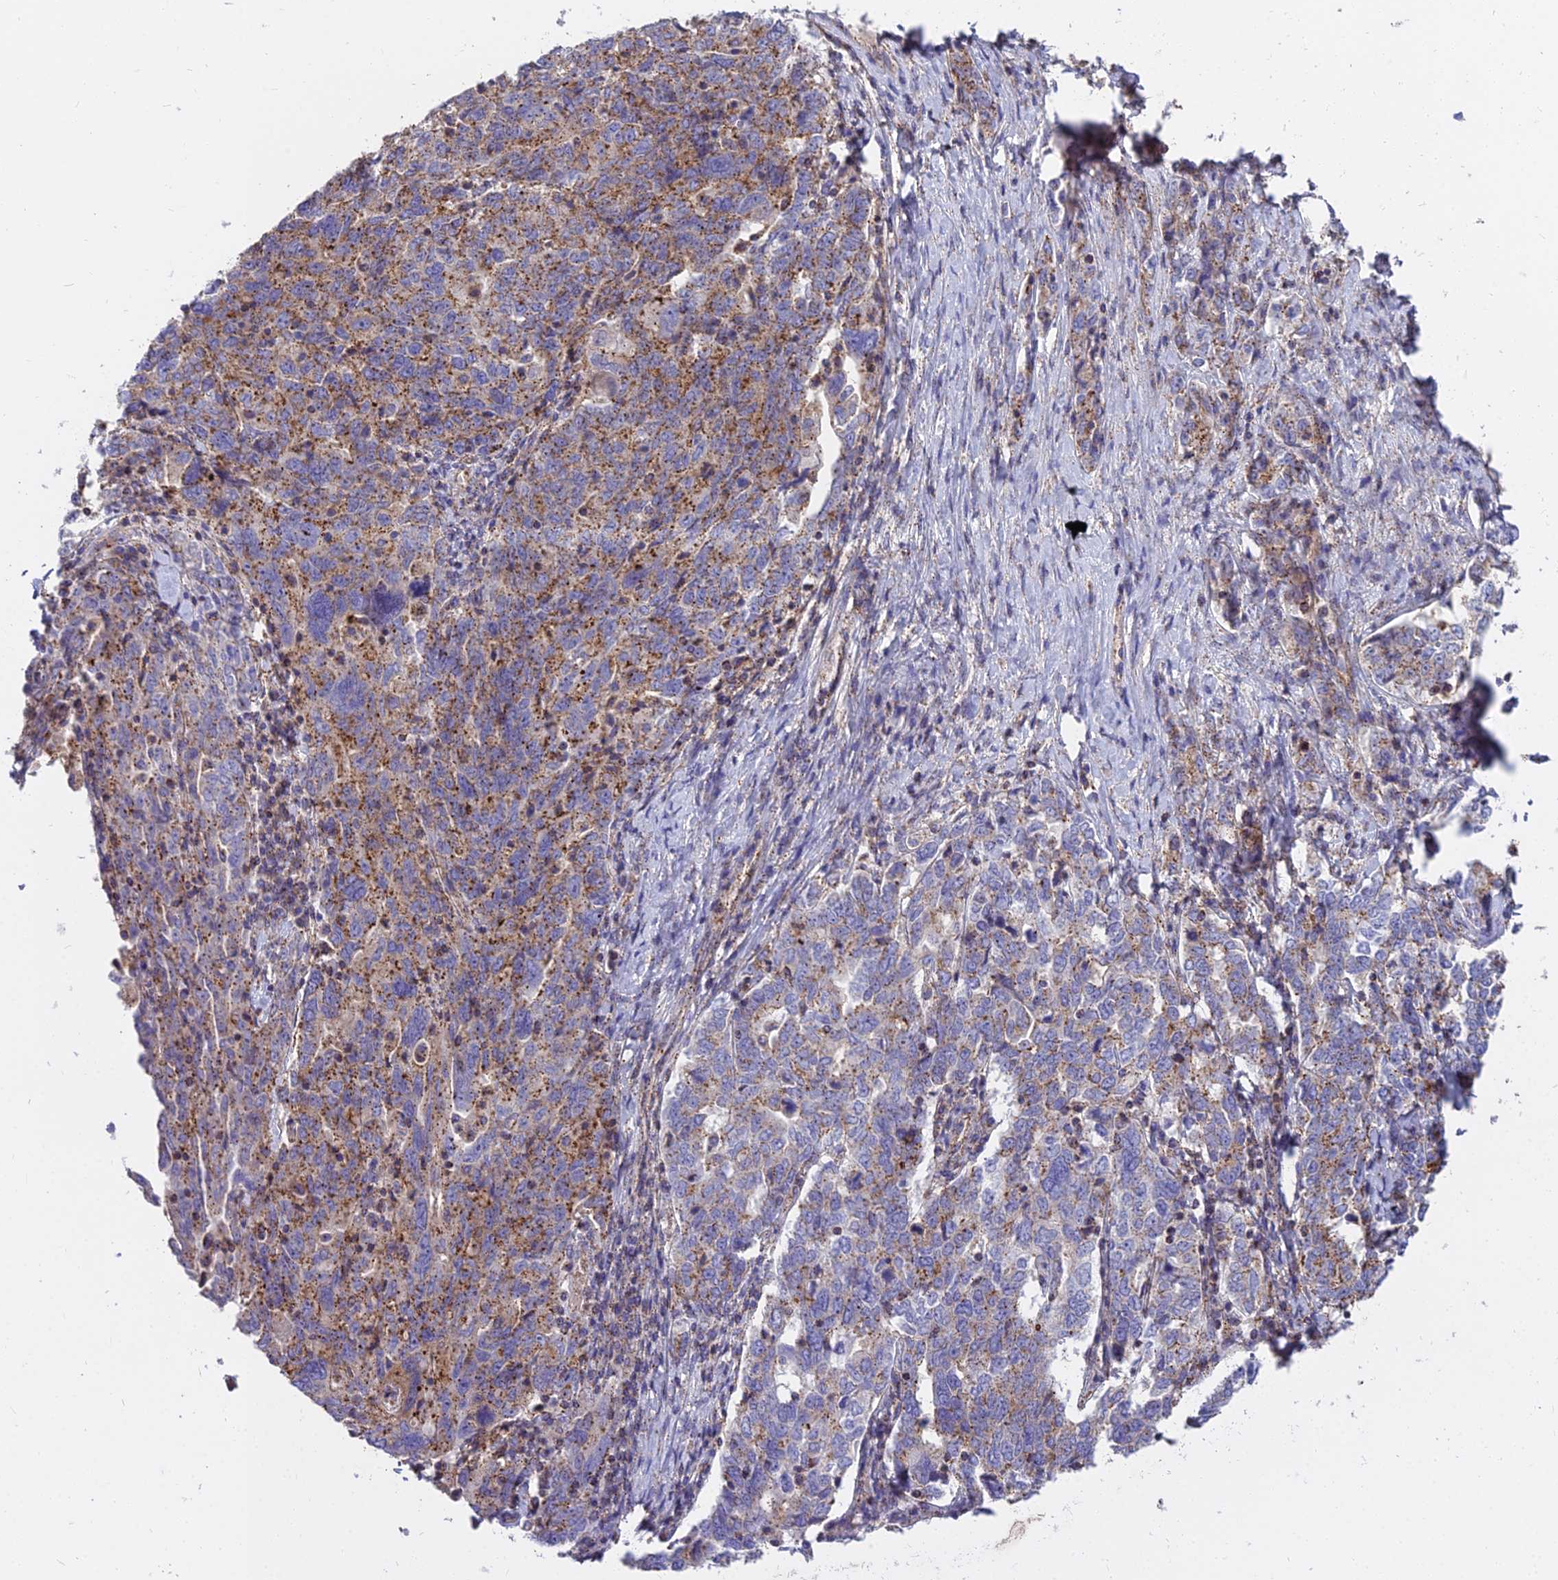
{"staining": {"intensity": "moderate", "quantity": "25%-75%", "location": "cytoplasmic/membranous"}, "tissue": "ovarian cancer", "cell_type": "Tumor cells", "image_type": "cancer", "snomed": [{"axis": "morphology", "description": "Carcinoma, endometroid"}, {"axis": "topography", "description": "Ovary"}], "caption": "The immunohistochemical stain shows moderate cytoplasmic/membranous staining in tumor cells of ovarian cancer (endometroid carcinoma) tissue. The staining was performed using DAB (3,3'-diaminobenzidine) to visualize the protein expression in brown, while the nuclei were stained in blue with hematoxylin (Magnification: 20x).", "gene": "FRMPD1", "patient": {"sex": "female", "age": 62}}